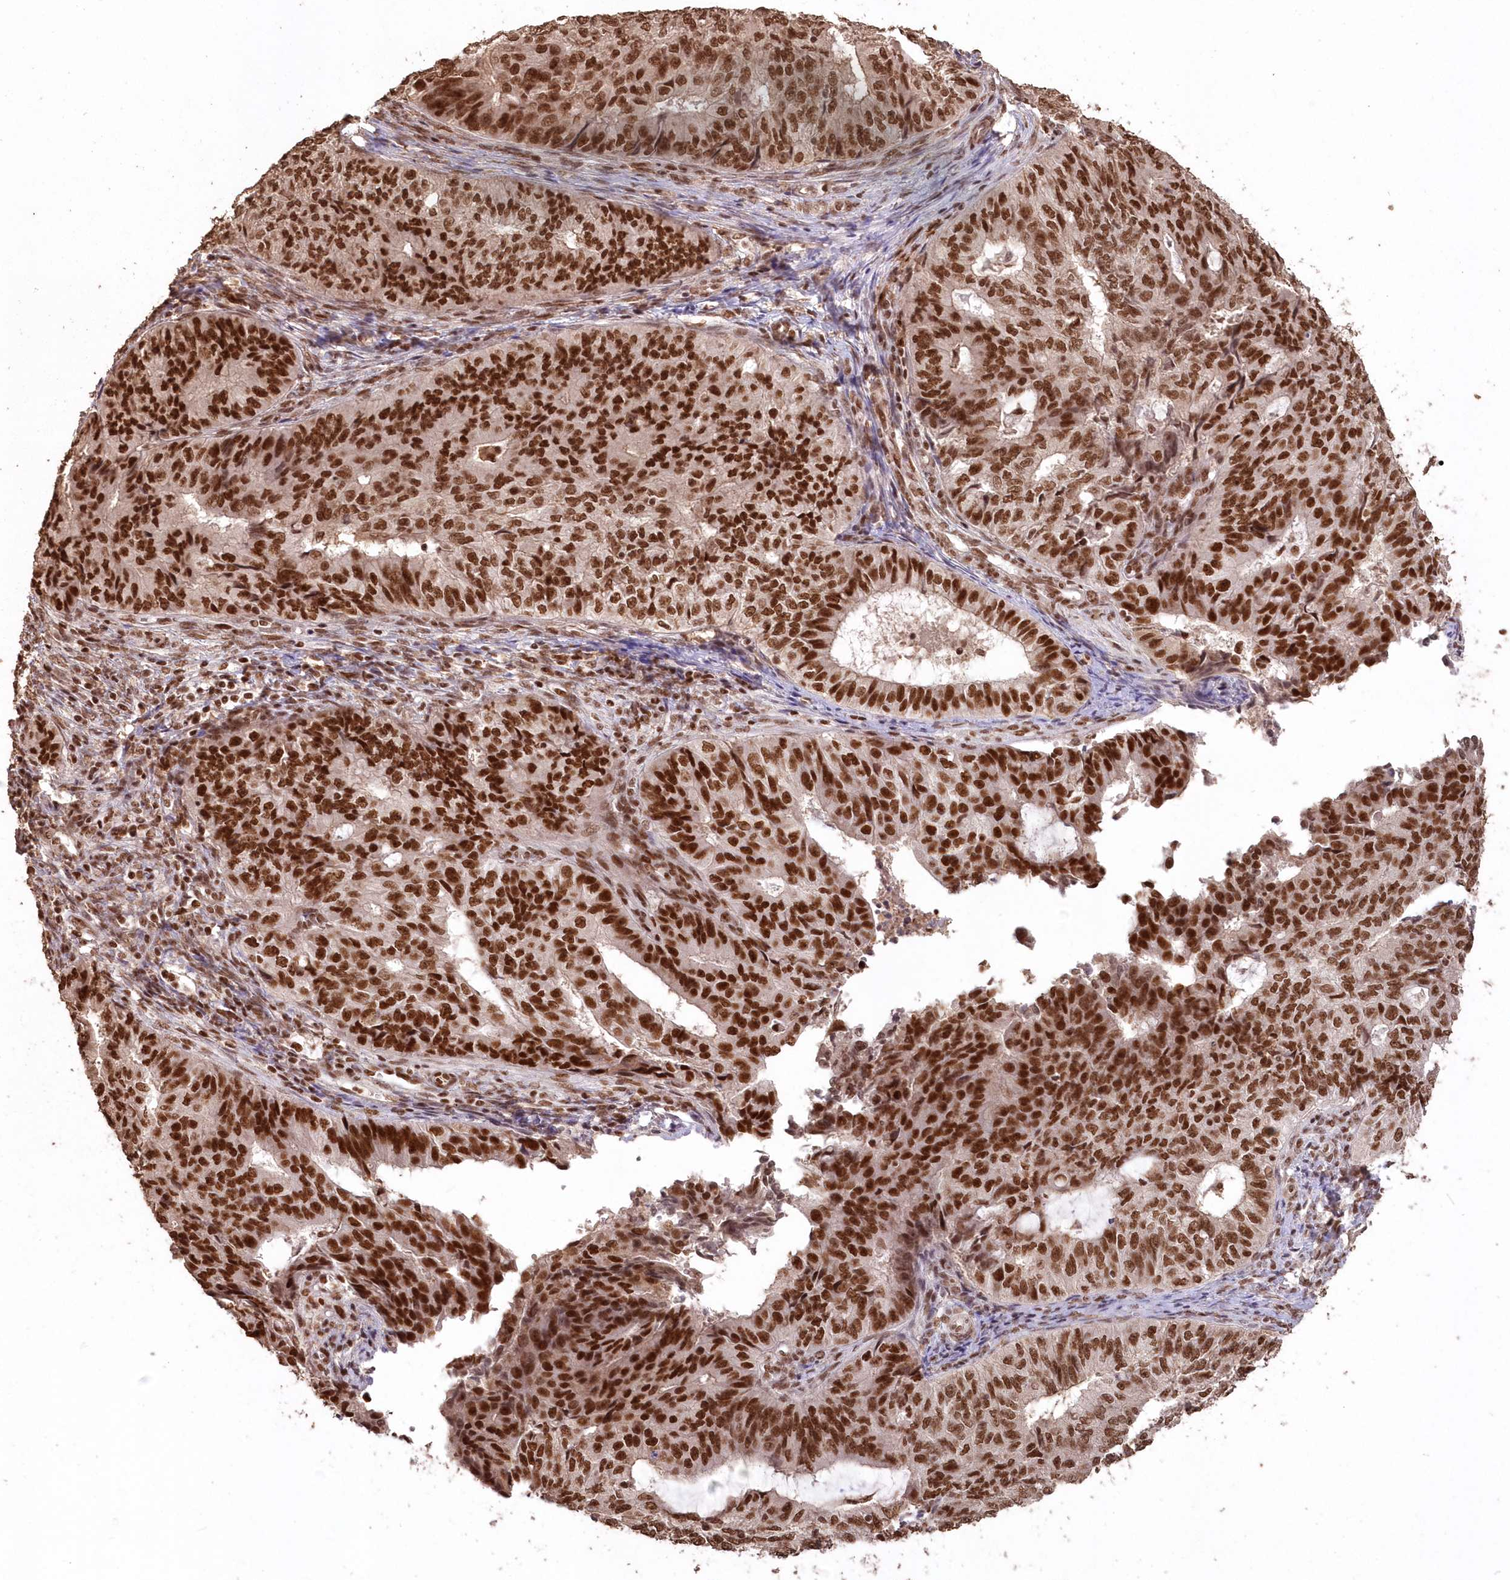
{"staining": {"intensity": "strong", "quantity": ">75%", "location": "nuclear"}, "tissue": "endometrial cancer", "cell_type": "Tumor cells", "image_type": "cancer", "snomed": [{"axis": "morphology", "description": "Adenocarcinoma, NOS"}, {"axis": "topography", "description": "Endometrium"}], "caption": "The immunohistochemical stain shows strong nuclear expression in tumor cells of endometrial cancer tissue.", "gene": "PDS5A", "patient": {"sex": "female", "age": 32}}